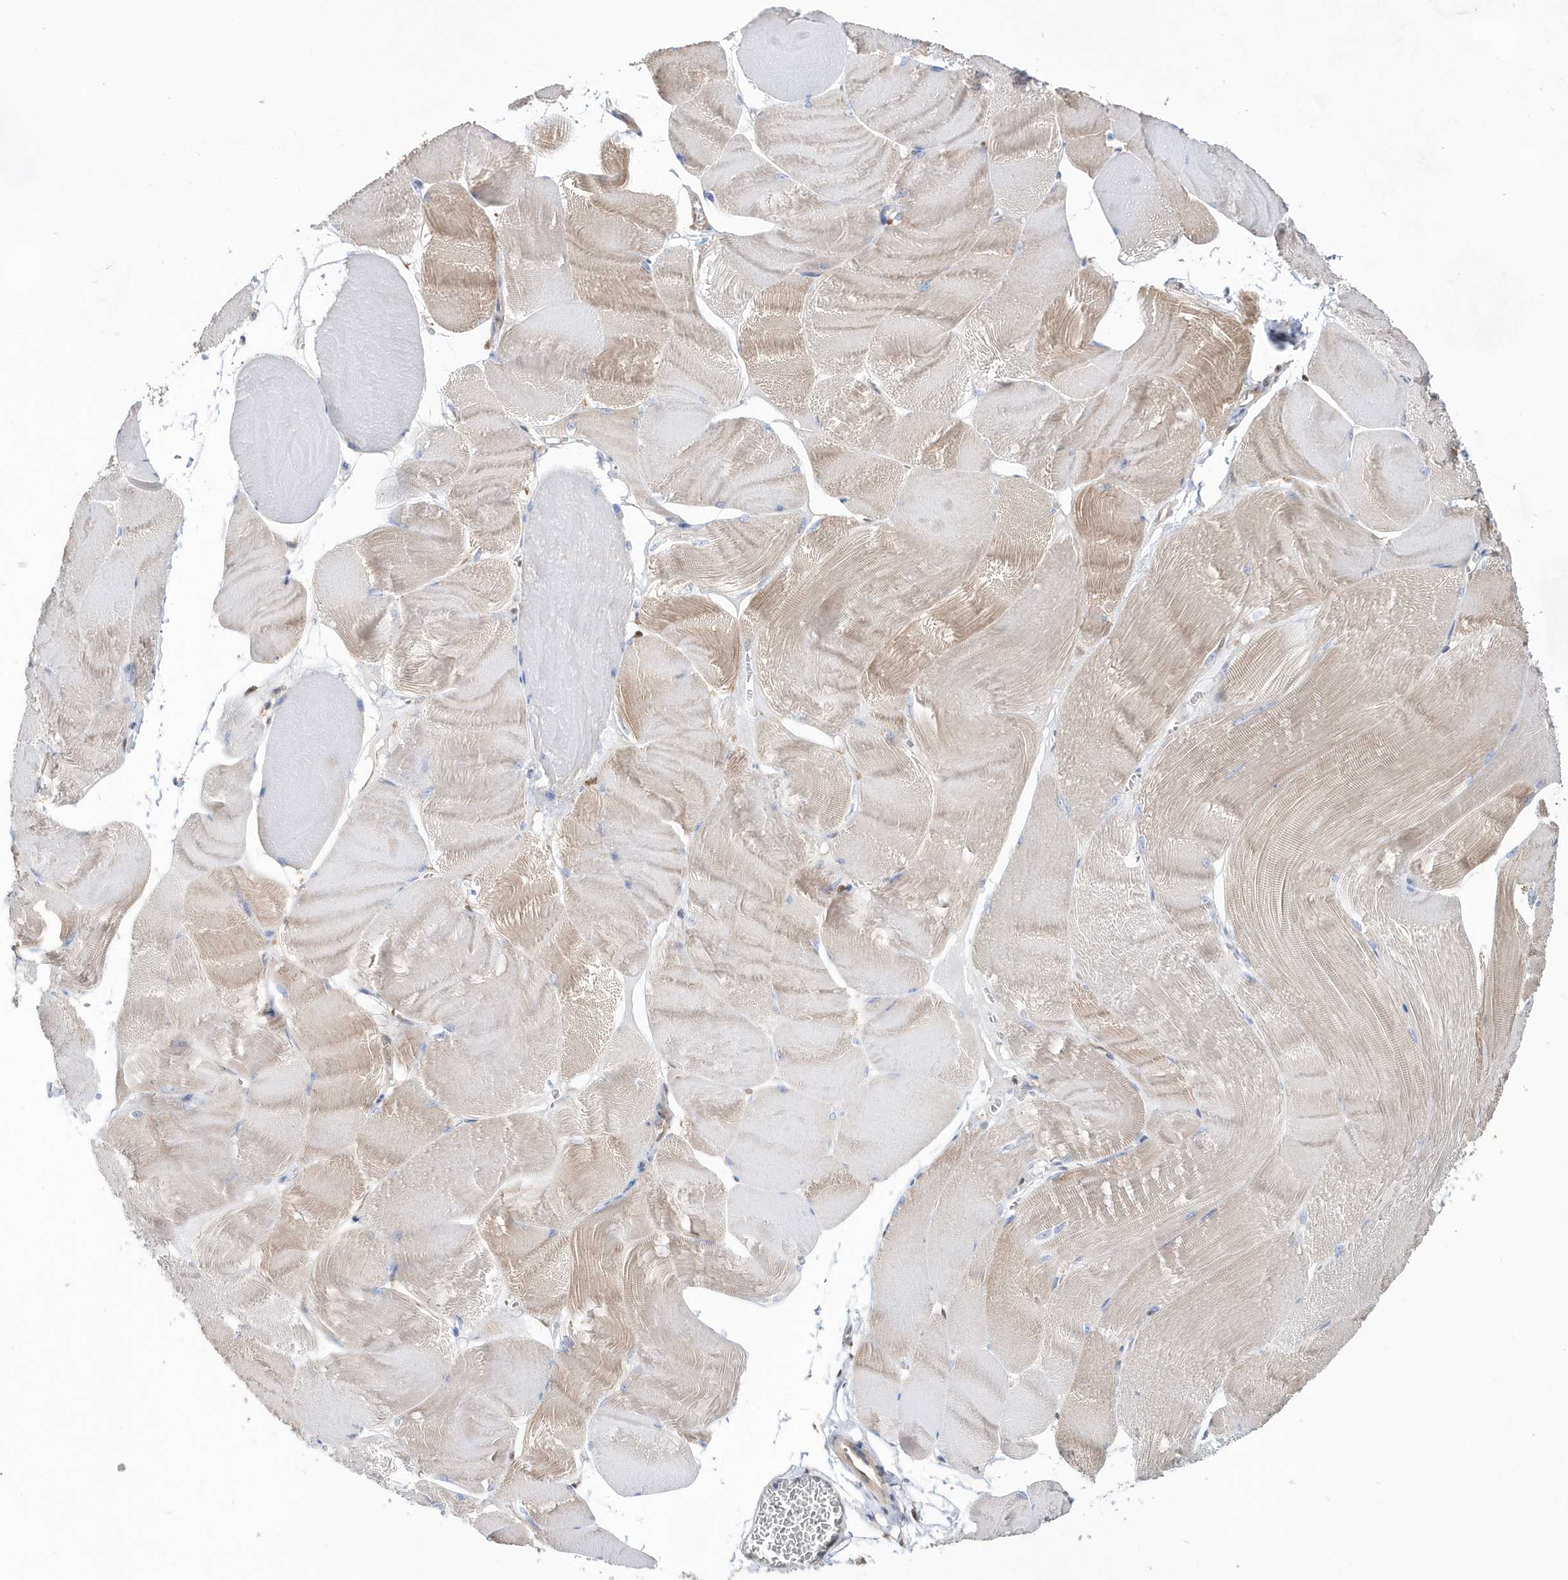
{"staining": {"intensity": "weak", "quantity": "<25%", "location": "cytoplasmic/membranous"}, "tissue": "skeletal muscle", "cell_type": "Myocytes", "image_type": "normal", "snomed": [{"axis": "morphology", "description": "Normal tissue, NOS"}, {"axis": "morphology", "description": "Basal cell carcinoma"}, {"axis": "topography", "description": "Skeletal muscle"}], "caption": "Myocytes show no significant protein staining in unremarkable skeletal muscle.", "gene": "BDH2", "patient": {"sex": "female", "age": 64}}